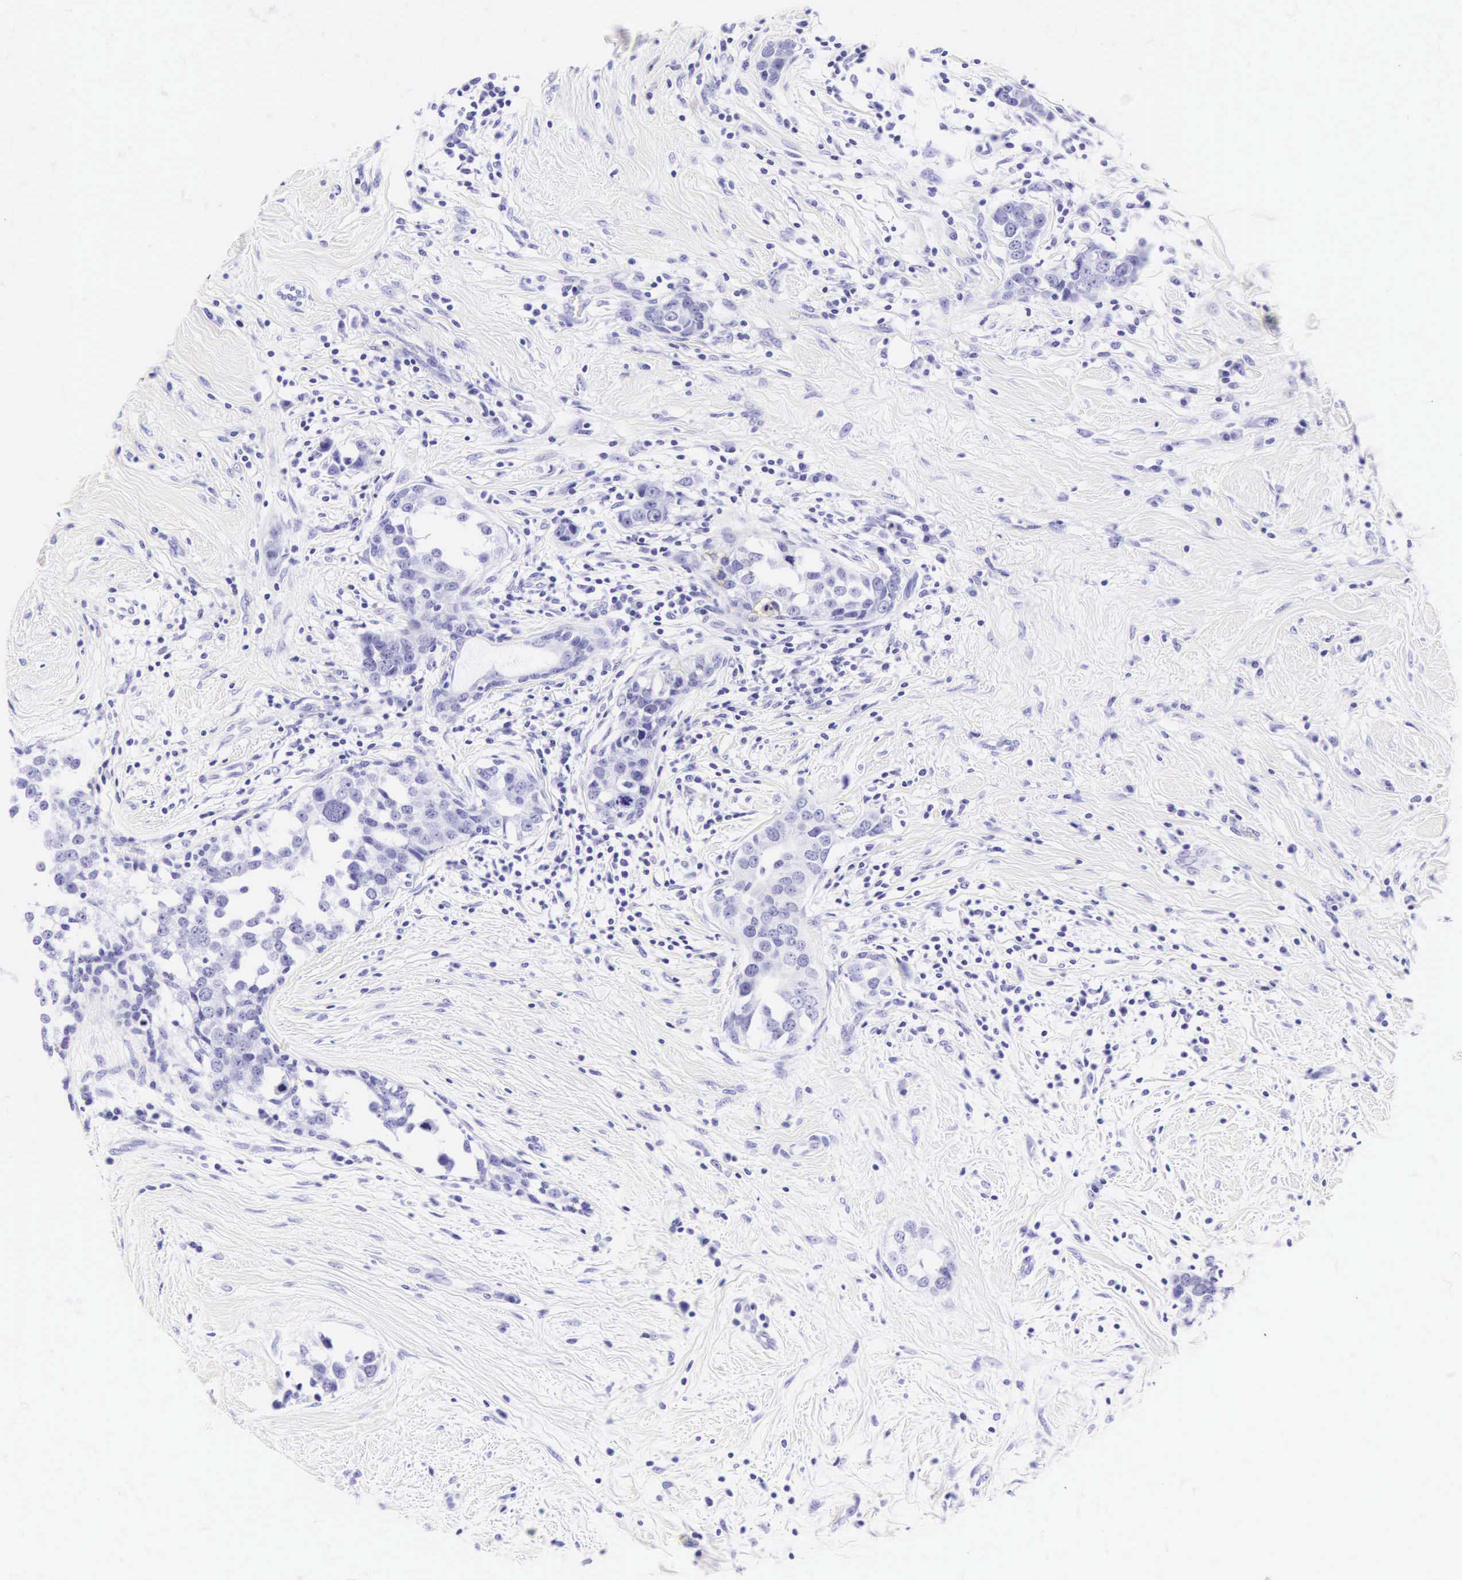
{"staining": {"intensity": "negative", "quantity": "none", "location": "none"}, "tissue": "breast cancer", "cell_type": "Tumor cells", "image_type": "cancer", "snomed": [{"axis": "morphology", "description": "Duct carcinoma"}, {"axis": "topography", "description": "Breast"}], "caption": "Intraductal carcinoma (breast) was stained to show a protein in brown. There is no significant expression in tumor cells.", "gene": "CD1A", "patient": {"sex": "female", "age": 55}}